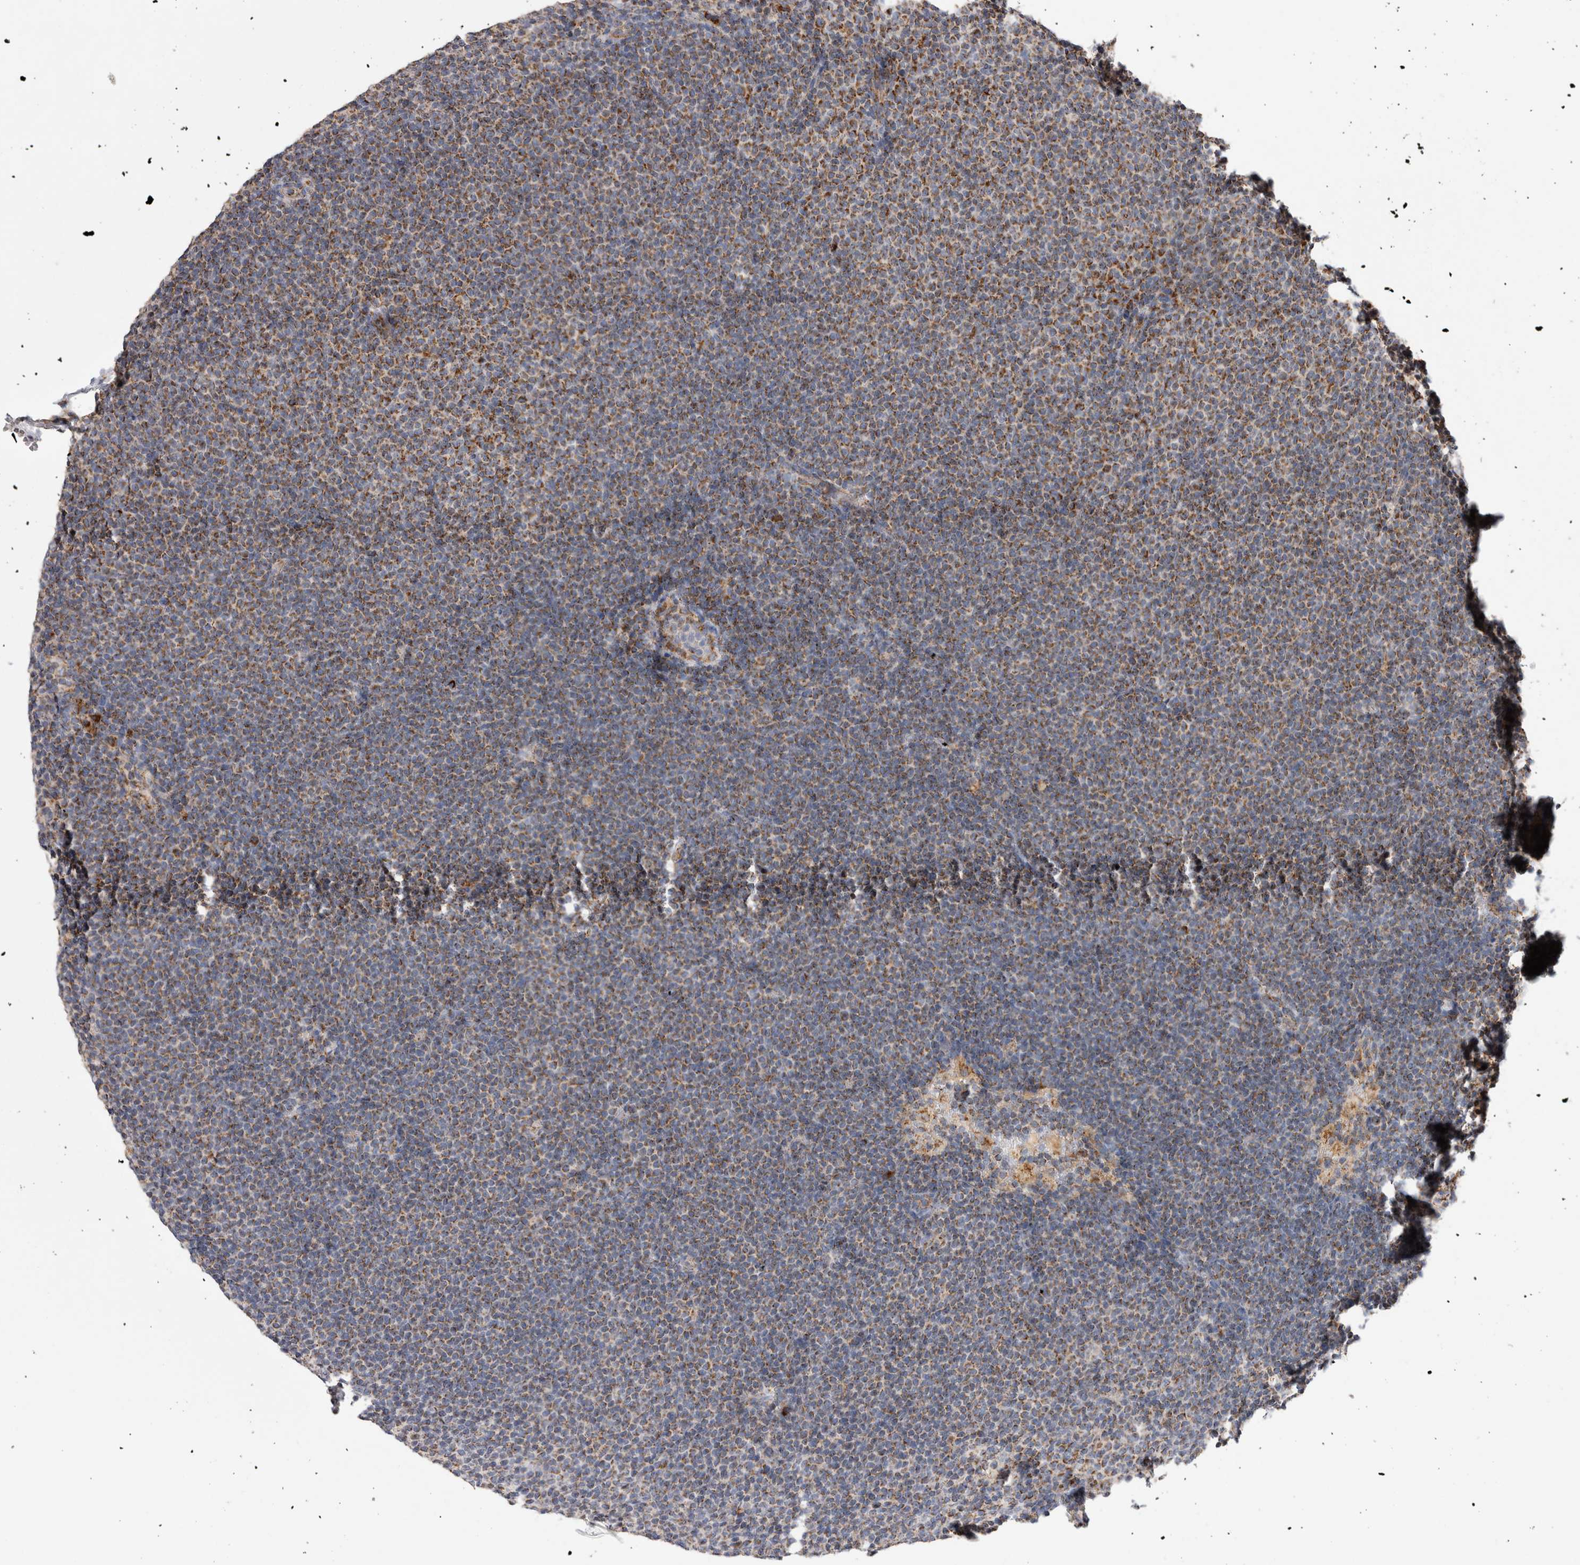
{"staining": {"intensity": "strong", "quantity": "25%-75%", "location": "cytoplasmic/membranous"}, "tissue": "lymphoma", "cell_type": "Tumor cells", "image_type": "cancer", "snomed": [{"axis": "morphology", "description": "Malignant lymphoma, non-Hodgkin's type, Low grade"}, {"axis": "topography", "description": "Lymph node"}], "caption": "Brown immunohistochemical staining in malignant lymphoma, non-Hodgkin's type (low-grade) reveals strong cytoplasmic/membranous expression in about 25%-75% of tumor cells. The staining is performed using DAB brown chromogen to label protein expression. The nuclei are counter-stained blue using hematoxylin.", "gene": "IARS2", "patient": {"sex": "female", "age": 53}}